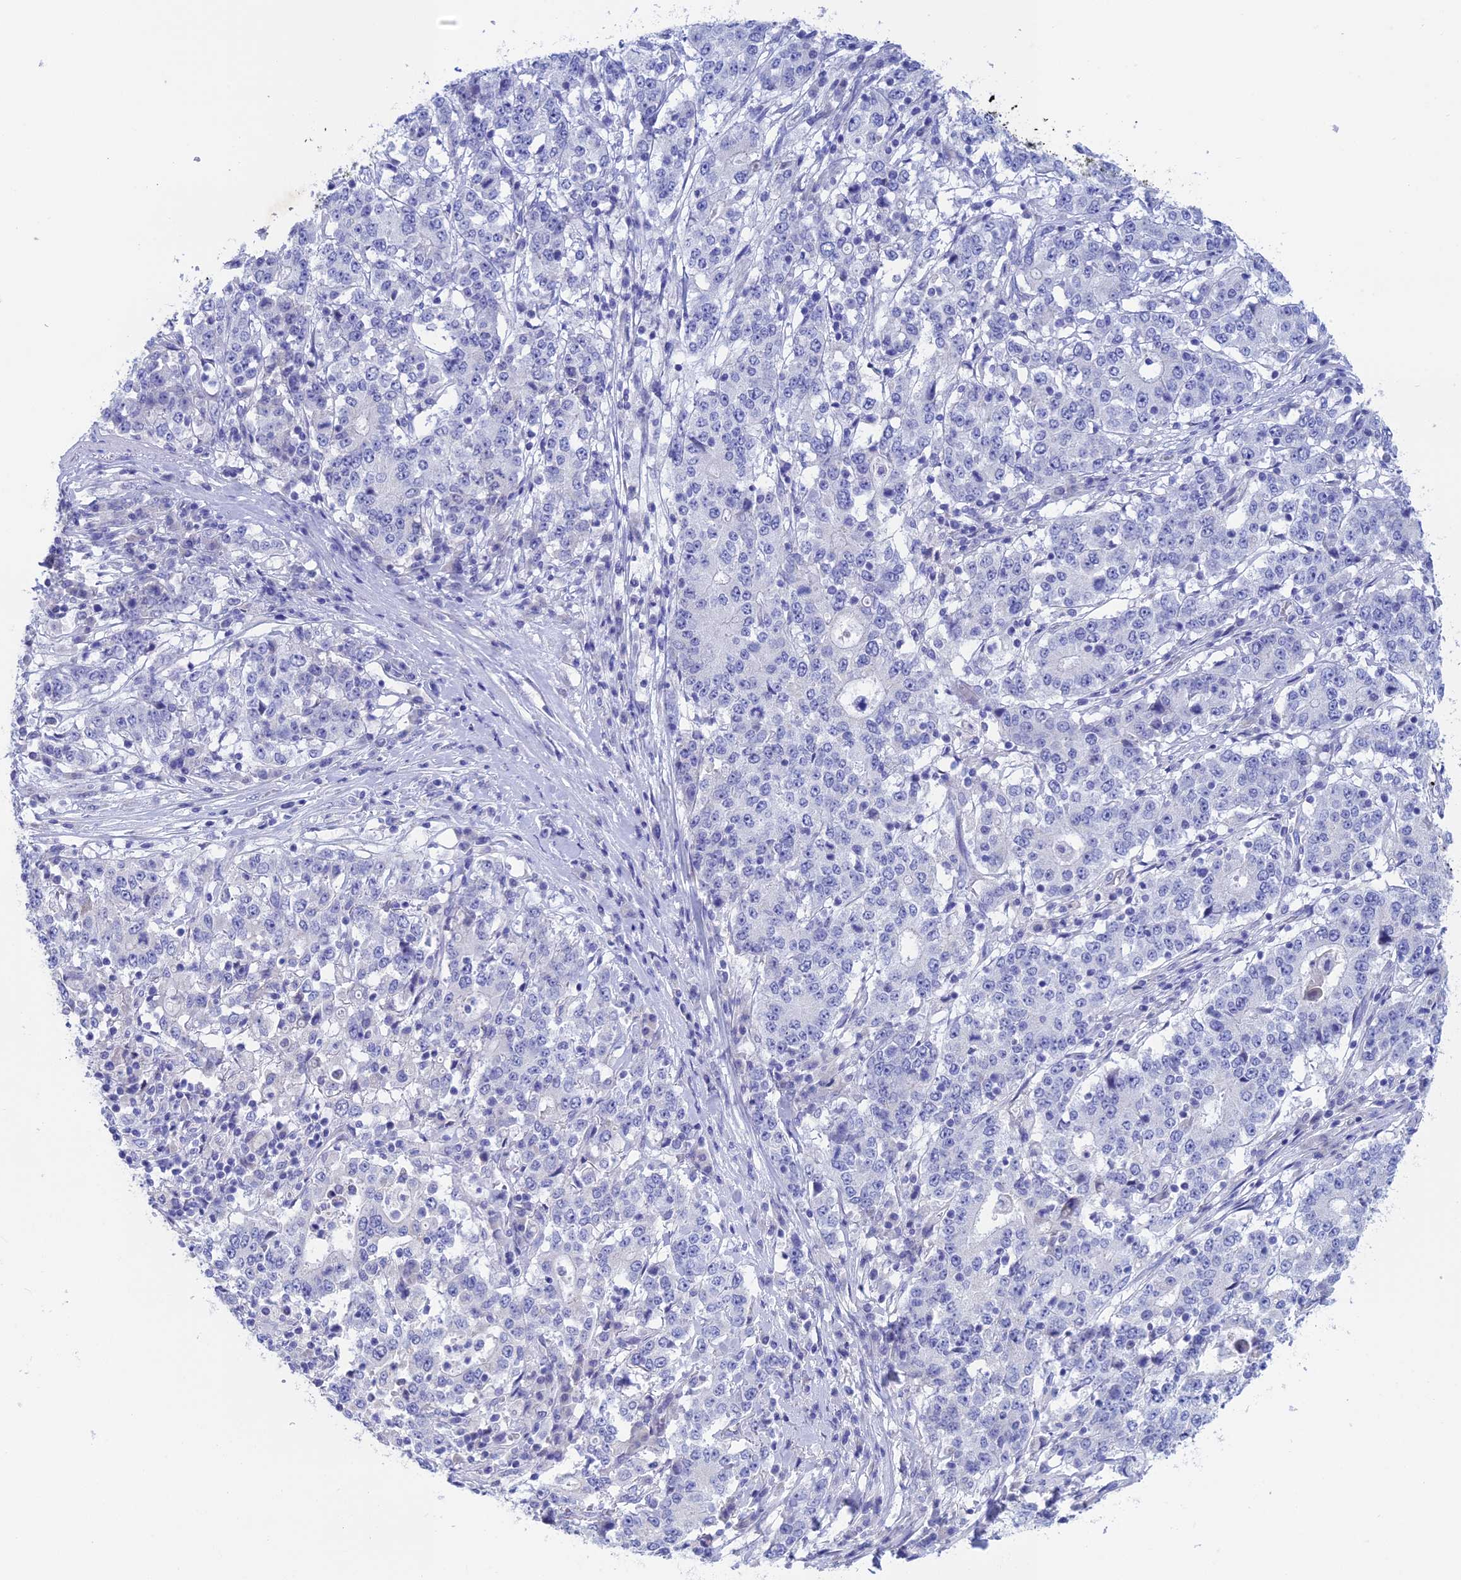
{"staining": {"intensity": "negative", "quantity": "none", "location": "none"}, "tissue": "stomach cancer", "cell_type": "Tumor cells", "image_type": "cancer", "snomed": [{"axis": "morphology", "description": "Adenocarcinoma, NOS"}, {"axis": "topography", "description": "Stomach"}], "caption": "Stomach cancer (adenocarcinoma) was stained to show a protein in brown. There is no significant staining in tumor cells. The staining is performed using DAB (3,3'-diaminobenzidine) brown chromogen with nuclei counter-stained in using hematoxylin.", "gene": "BTBD19", "patient": {"sex": "male", "age": 59}}